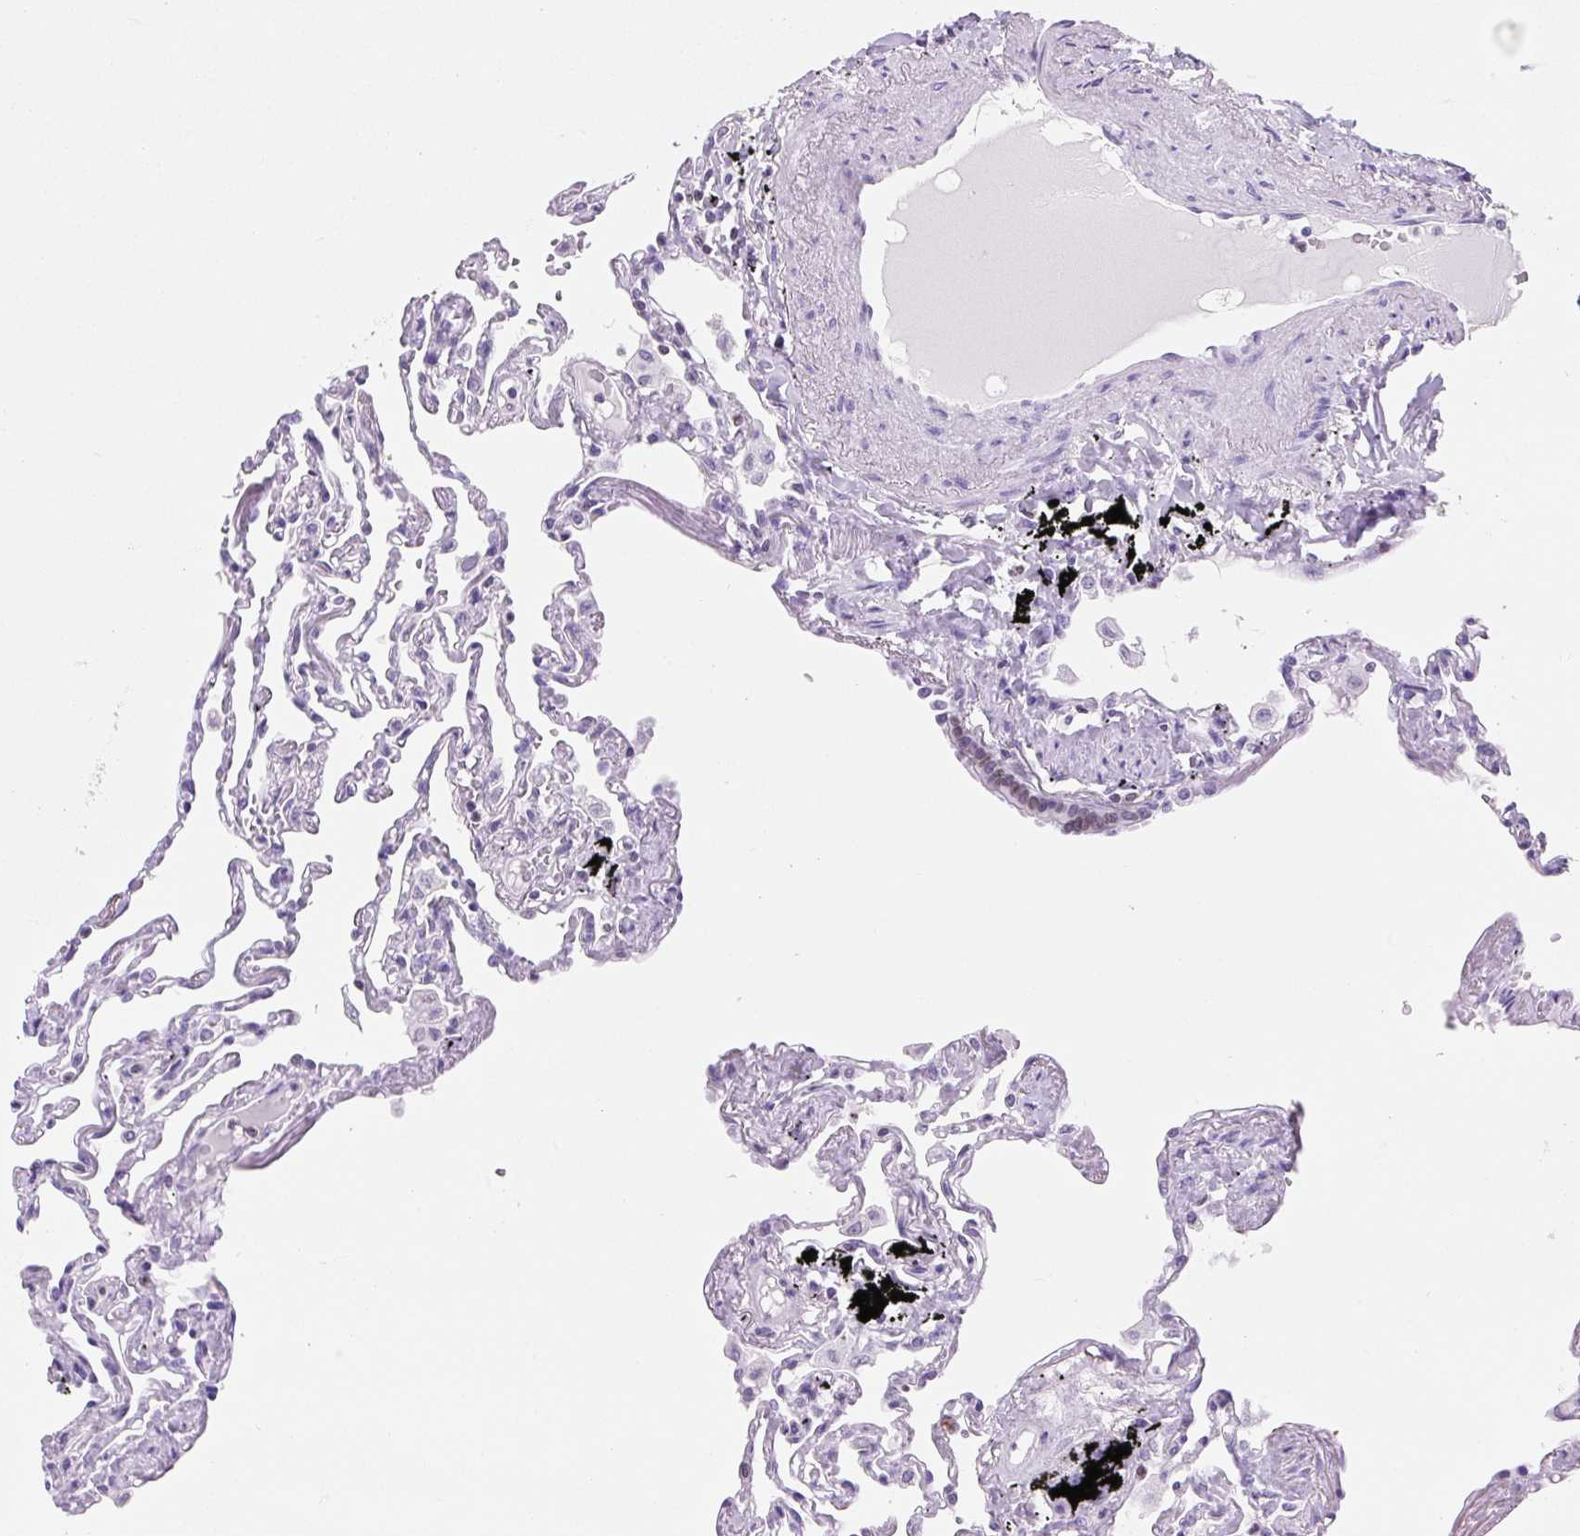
{"staining": {"intensity": "negative", "quantity": "none", "location": "none"}, "tissue": "lung", "cell_type": "Alveolar cells", "image_type": "normal", "snomed": [{"axis": "morphology", "description": "Normal tissue, NOS"}, {"axis": "topography", "description": "Lung"}], "caption": "This is a histopathology image of immunohistochemistry (IHC) staining of benign lung, which shows no positivity in alveolar cells.", "gene": "VPREB1", "patient": {"sex": "female", "age": 67}}